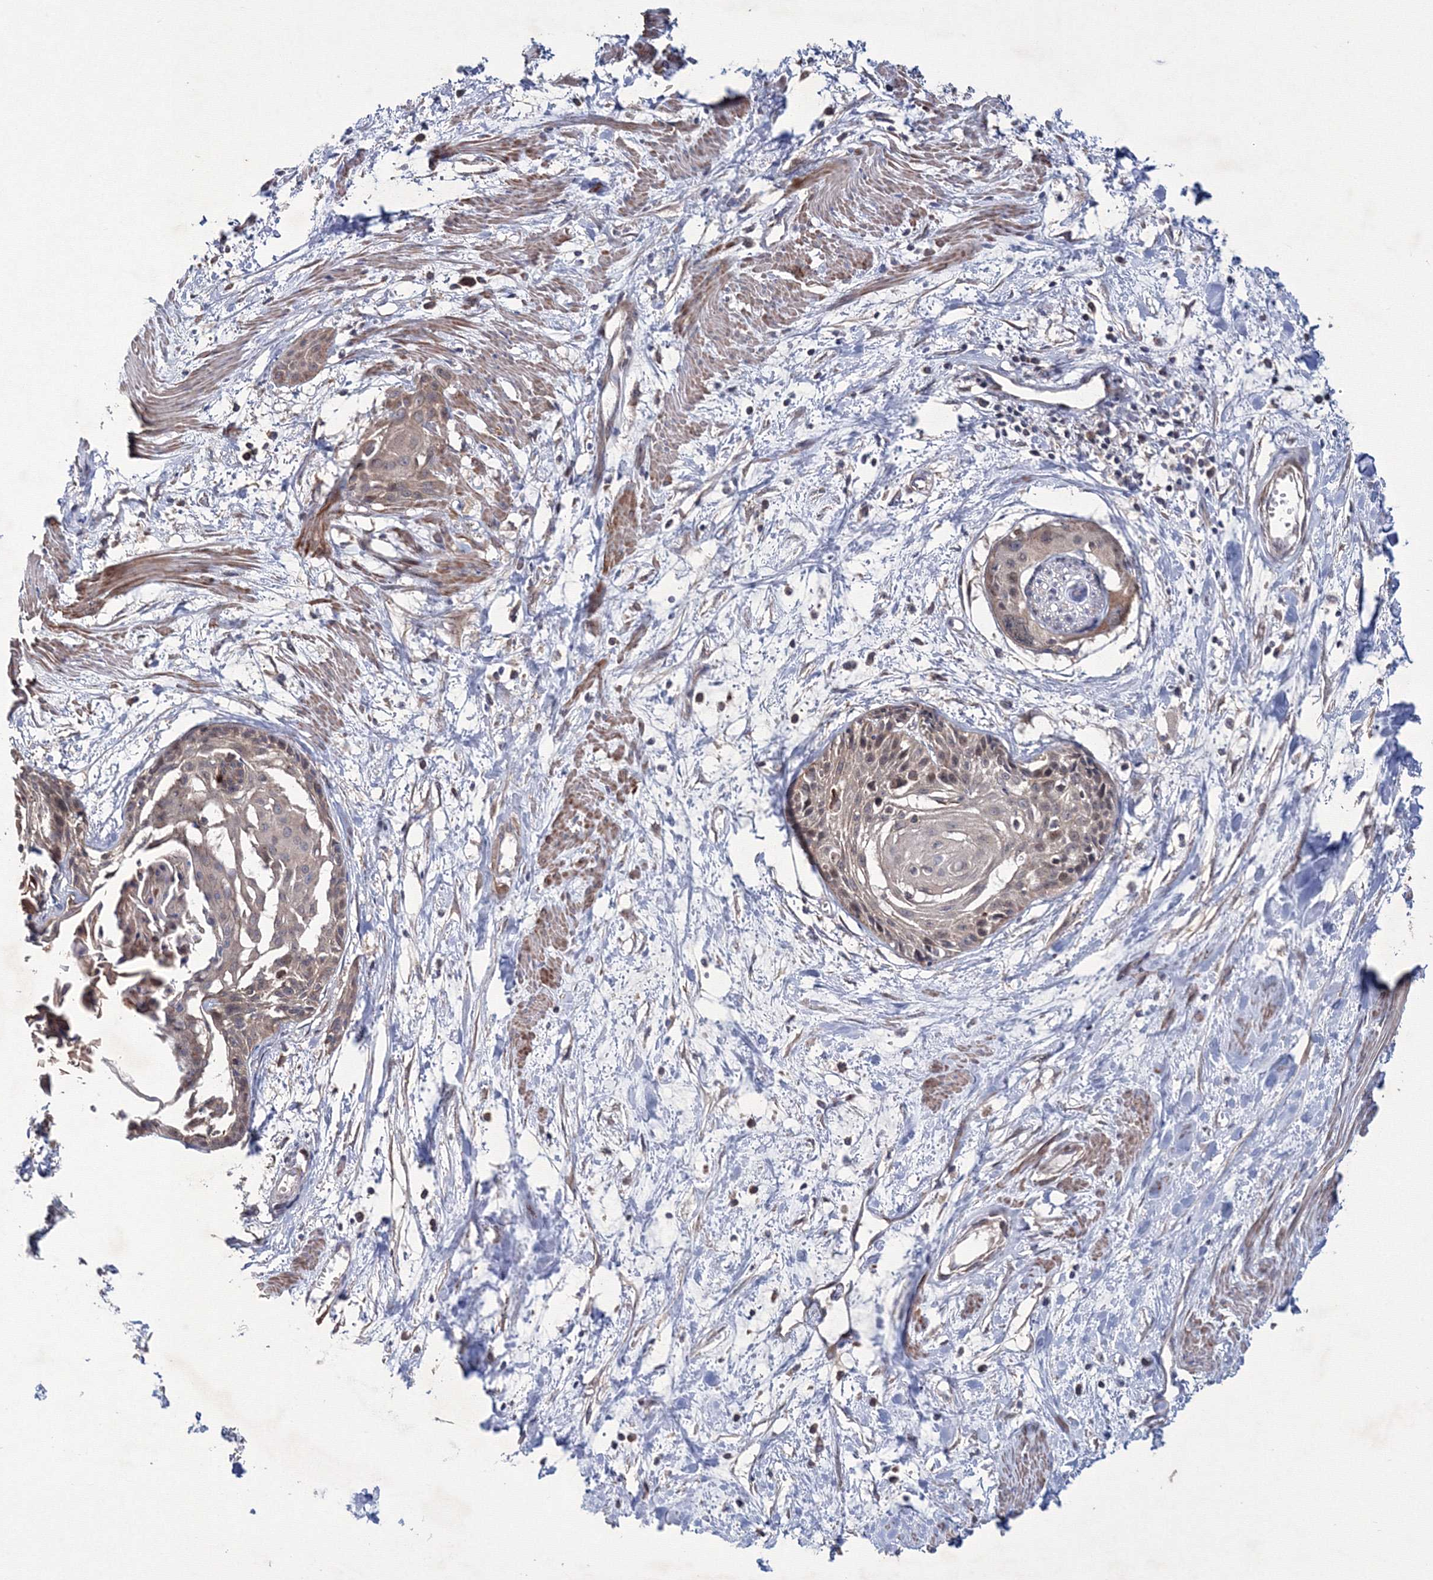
{"staining": {"intensity": "weak", "quantity": "<25%", "location": "cytoplasmic/membranous"}, "tissue": "cervical cancer", "cell_type": "Tumor cells", "image_type": "cancer", "snomed": [{"axis": "morphology", "description": "Squamous cell carcinoma, NOS"}, {"axis": "topography", "description": "Cervix"}], "caption": "Tumor cells are negative for brown protein staining in squamous cell carcinoma (cervical). (DAB (3,3'-diaminobenzidine) immunohistochemistry (IHC) visualized using brightfield microscopy, high magnification).", "gene": "PPP2R2B", "patient": {"sex": "female", "age": 57}}